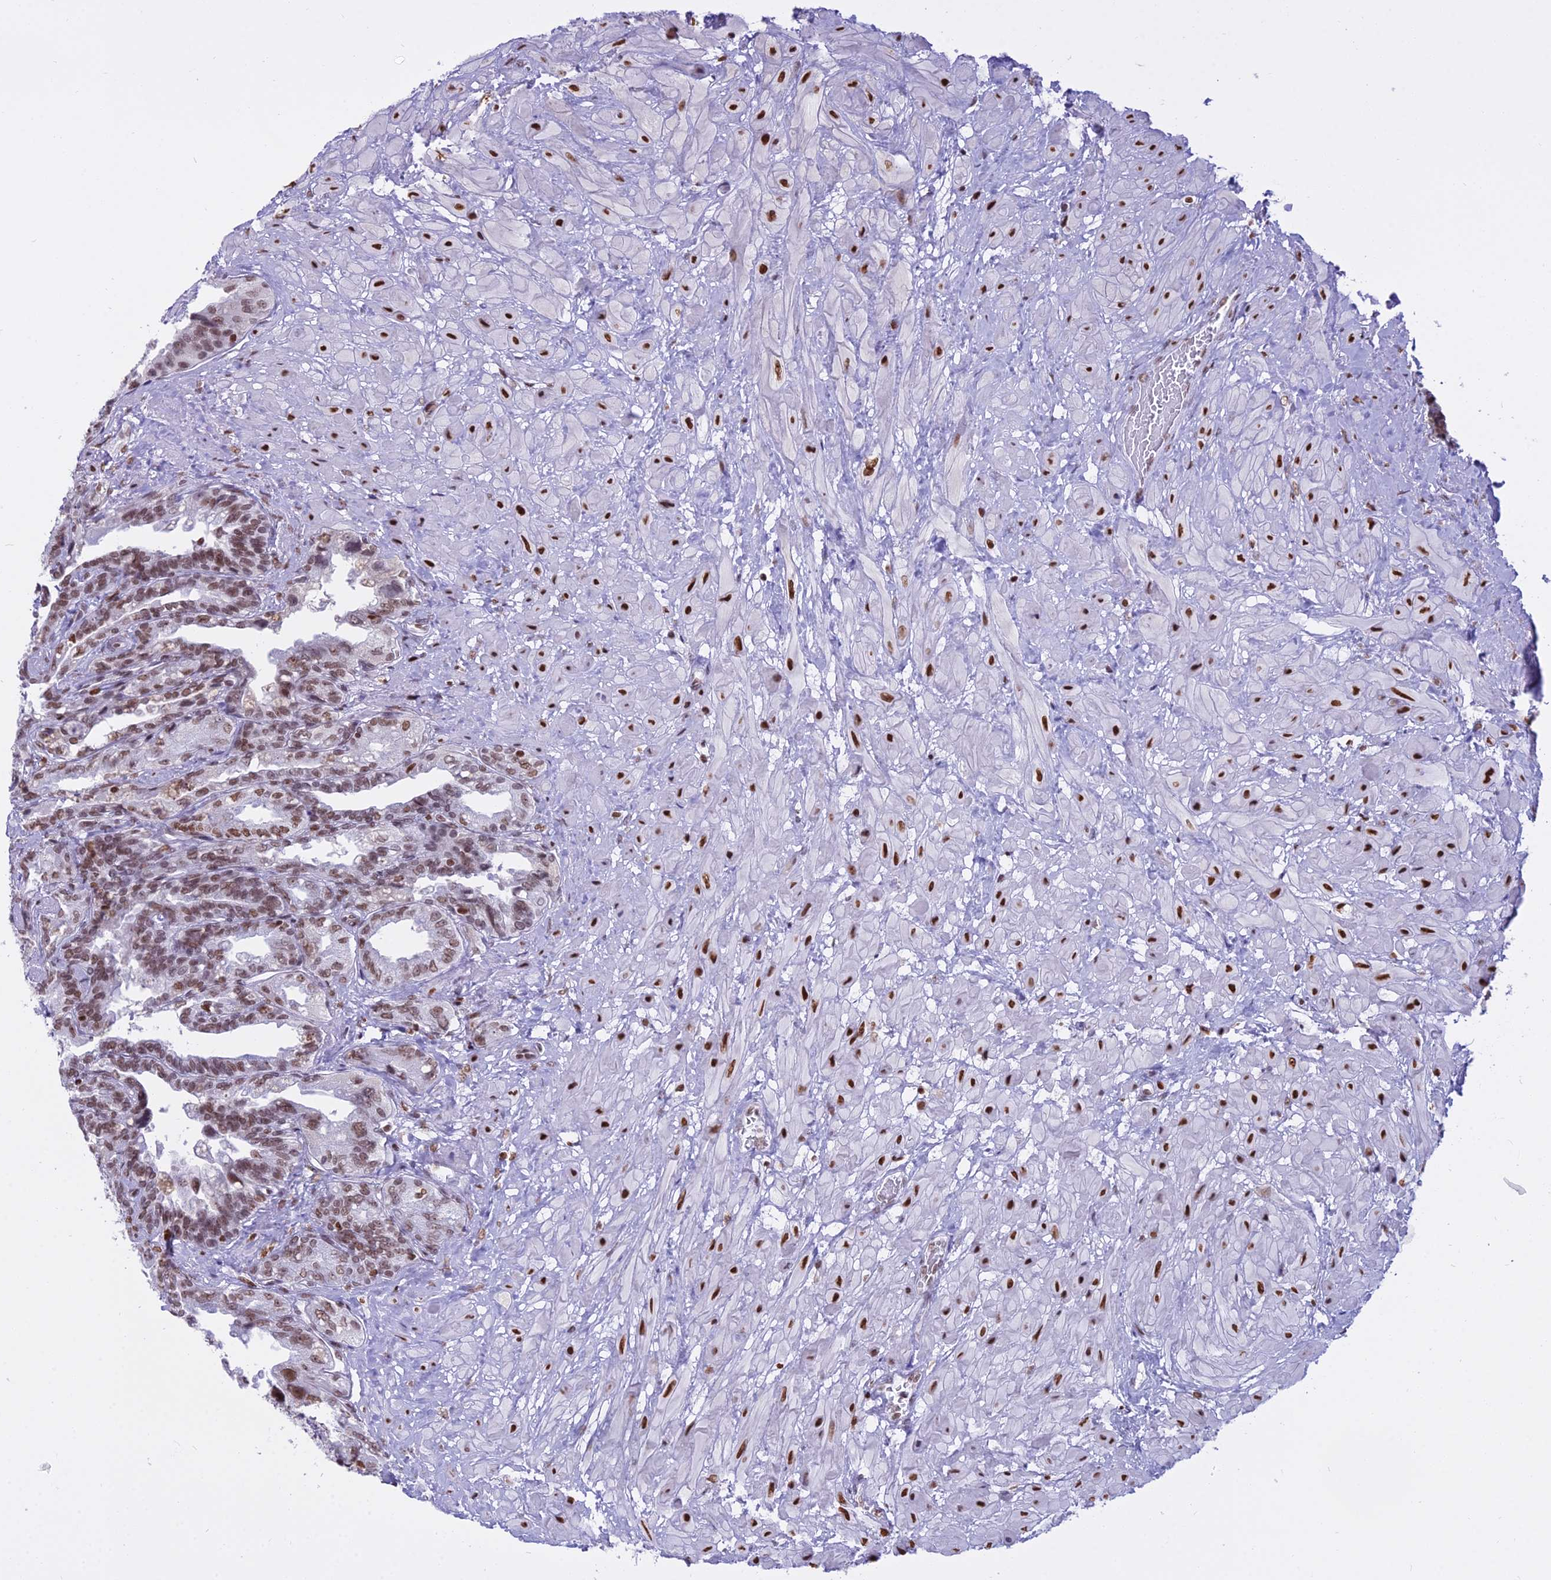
{"staining": {"intensity": "moderate", "quantity": ">75%", "location": "nuclear"}, "tissue": "seminal vesicle", "cell_type": "Glandular cells", "image_type": "normal", "snomed": [{"axis": "morphology", "description": "Normal tissue, NOS"}, {"axis": "topography", "description": "Seminal veicle"}, {"axis": "topography", "description": "Peripheral nerve tissue"}], "caption": "Brown immunohistochemical staining in unremarkable seminal vesicle reveals moderate nuclear expression in about >75% of glandular cells.", "gene": "PARP1", "patient": {"sex": "male", "age": 60}}